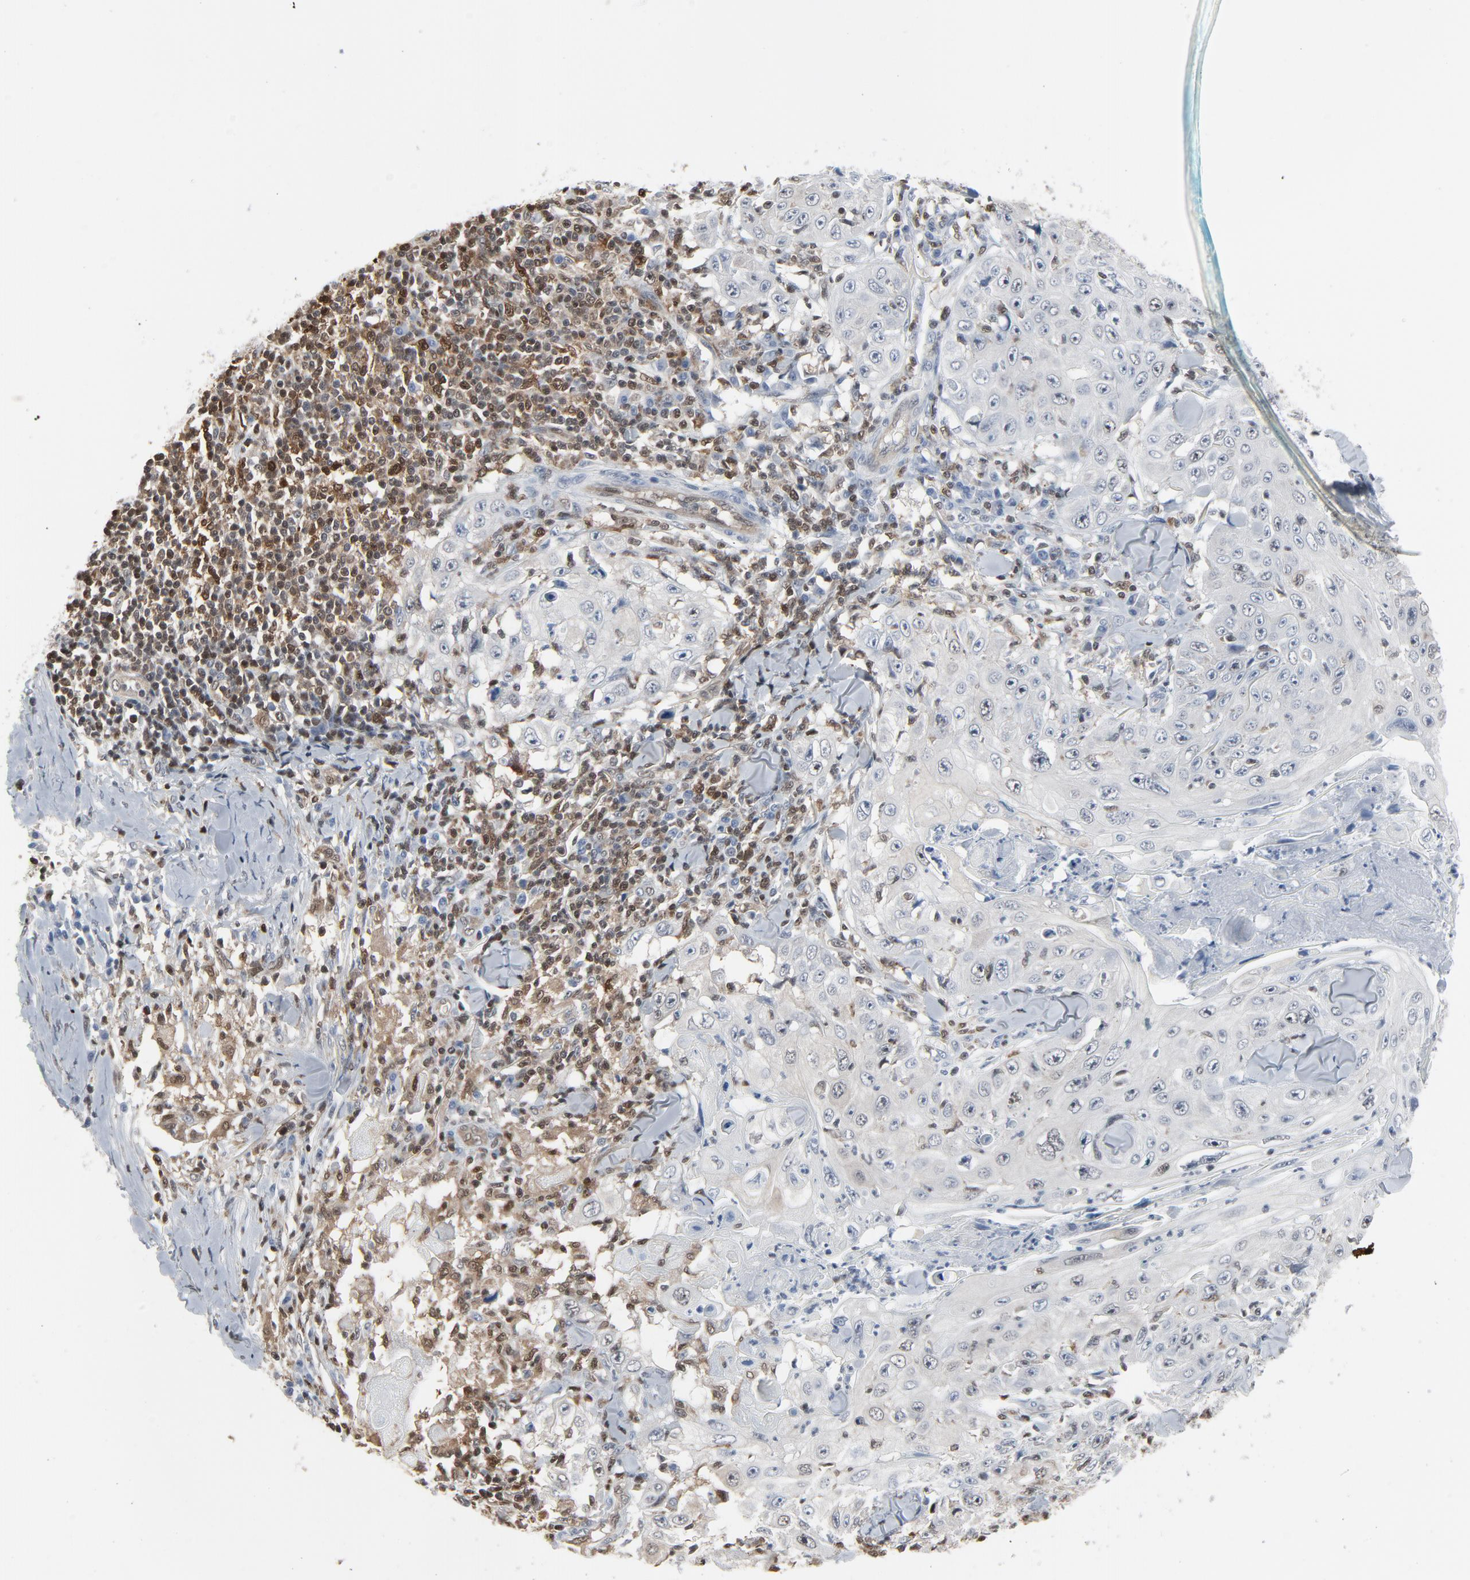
{"staining": {"intensity": "weak", "quantity": "<25%", "location": "cytoplasmic/membranous"}, "tissue": "skin cancer", "cell_type": "Tumor cells", "image_type": "cancer", "snomed": [{"axis": "morphology", "description": "Squamous cell carcinoma, NOS"}, {"axis": "topography", "description": "Skin"}], "caption": "Tumor cells are negative for brown protein staining in skin squamous cell carcinoma.", "gene": "STAT5A", "patient": {"sex": "male", "age": 86}}